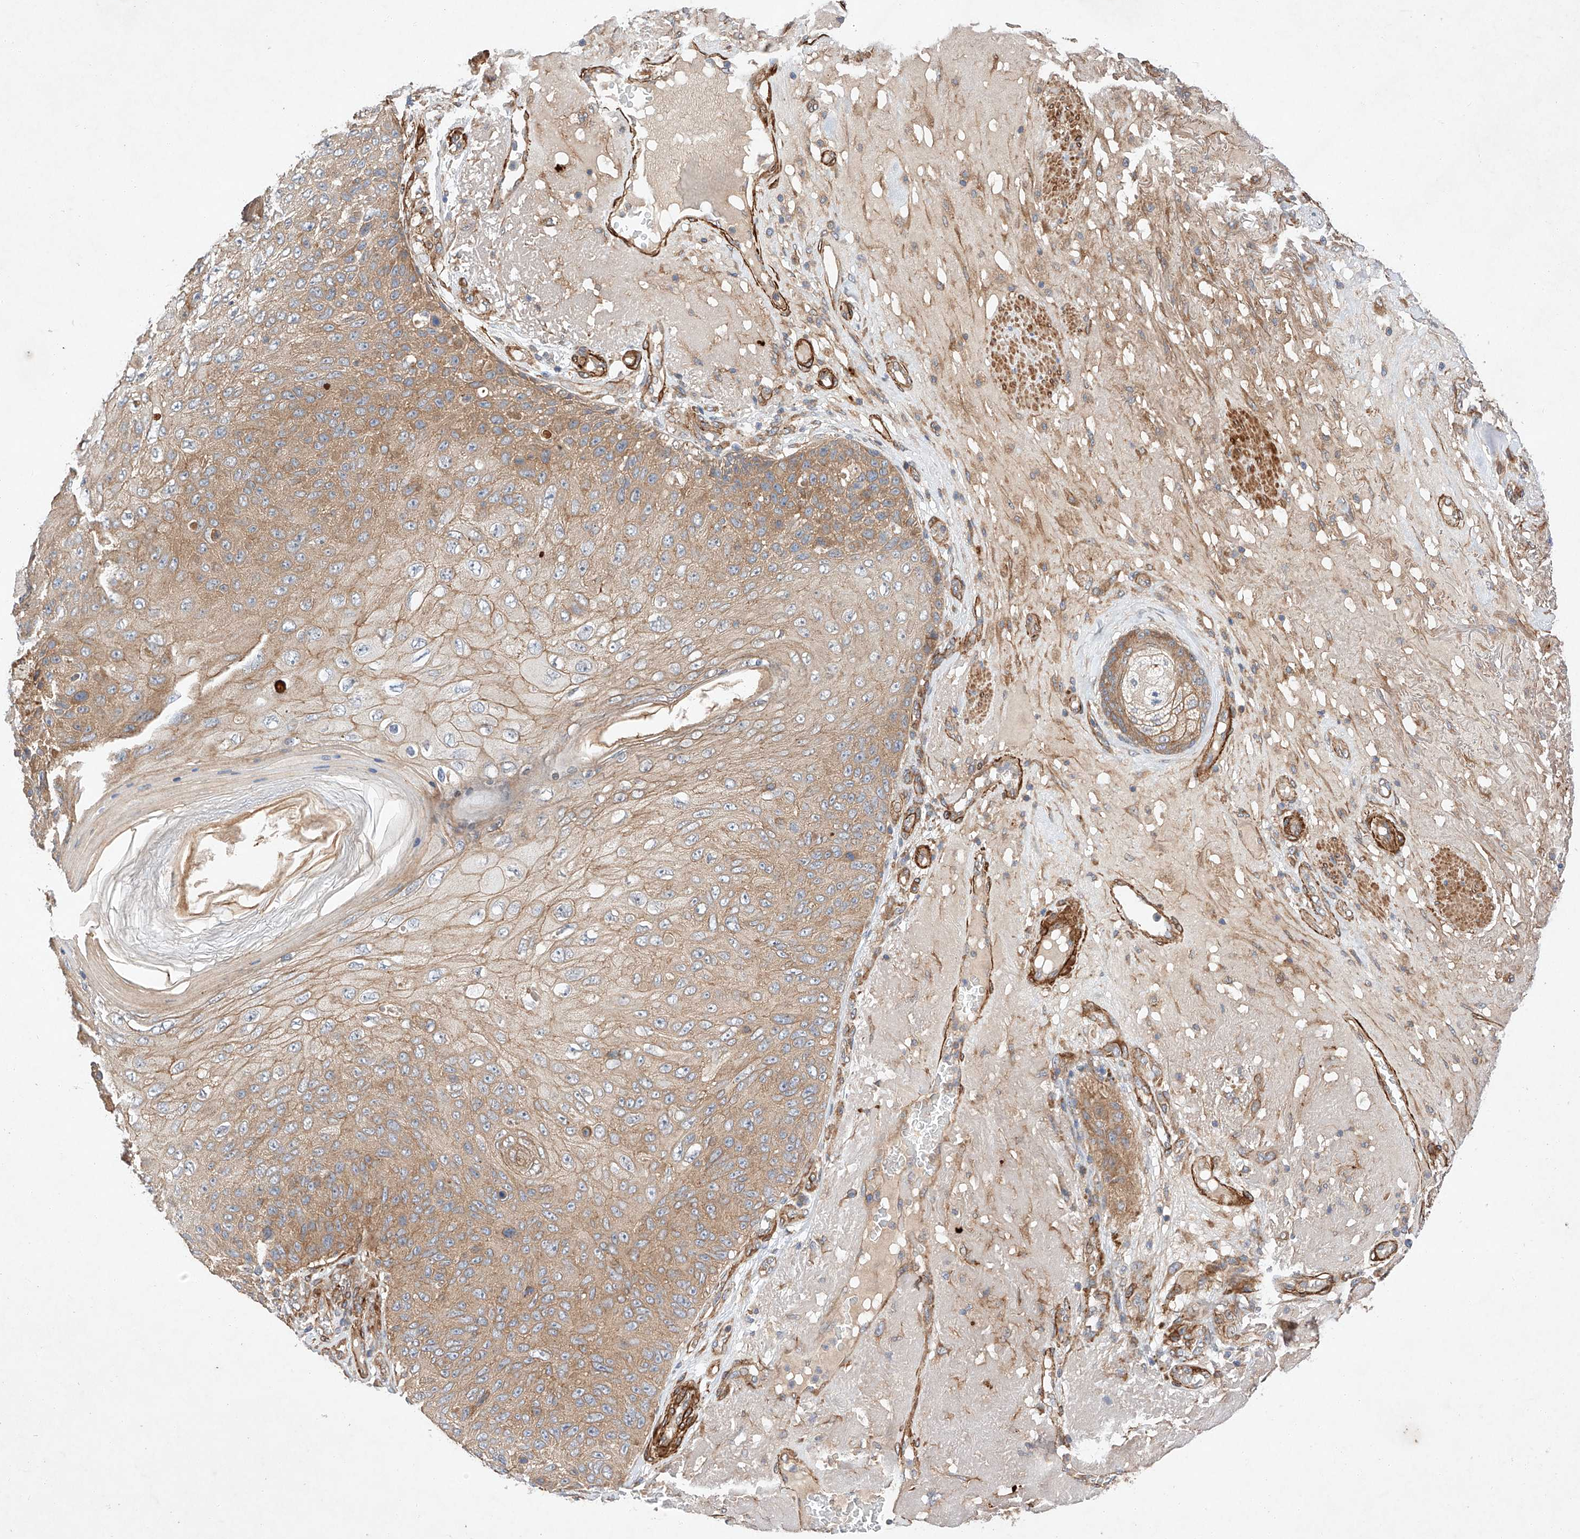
{"staining": {"intensity": "moderate", "quantity": ">75%", "location": "cytoplasmic/membranous"}, "tissue": "skin cancer", "cell_type": "Tumor cells", "image_type": "cancer", "snomed": [{"axis": "morphology", "description": "Squamous cell carcinoma, NOS"}, {"axis": "topography", "description": "Skin"}], "caption": "Moderate cytoplasmic/membranous staining for a protein is appreciated in approximately >75% of tumor cells of squamous cell carcinoma (skin) using immunohistochemistry.", "gene": "RAB23", "patient": {"sex": "female", "age": 88}}